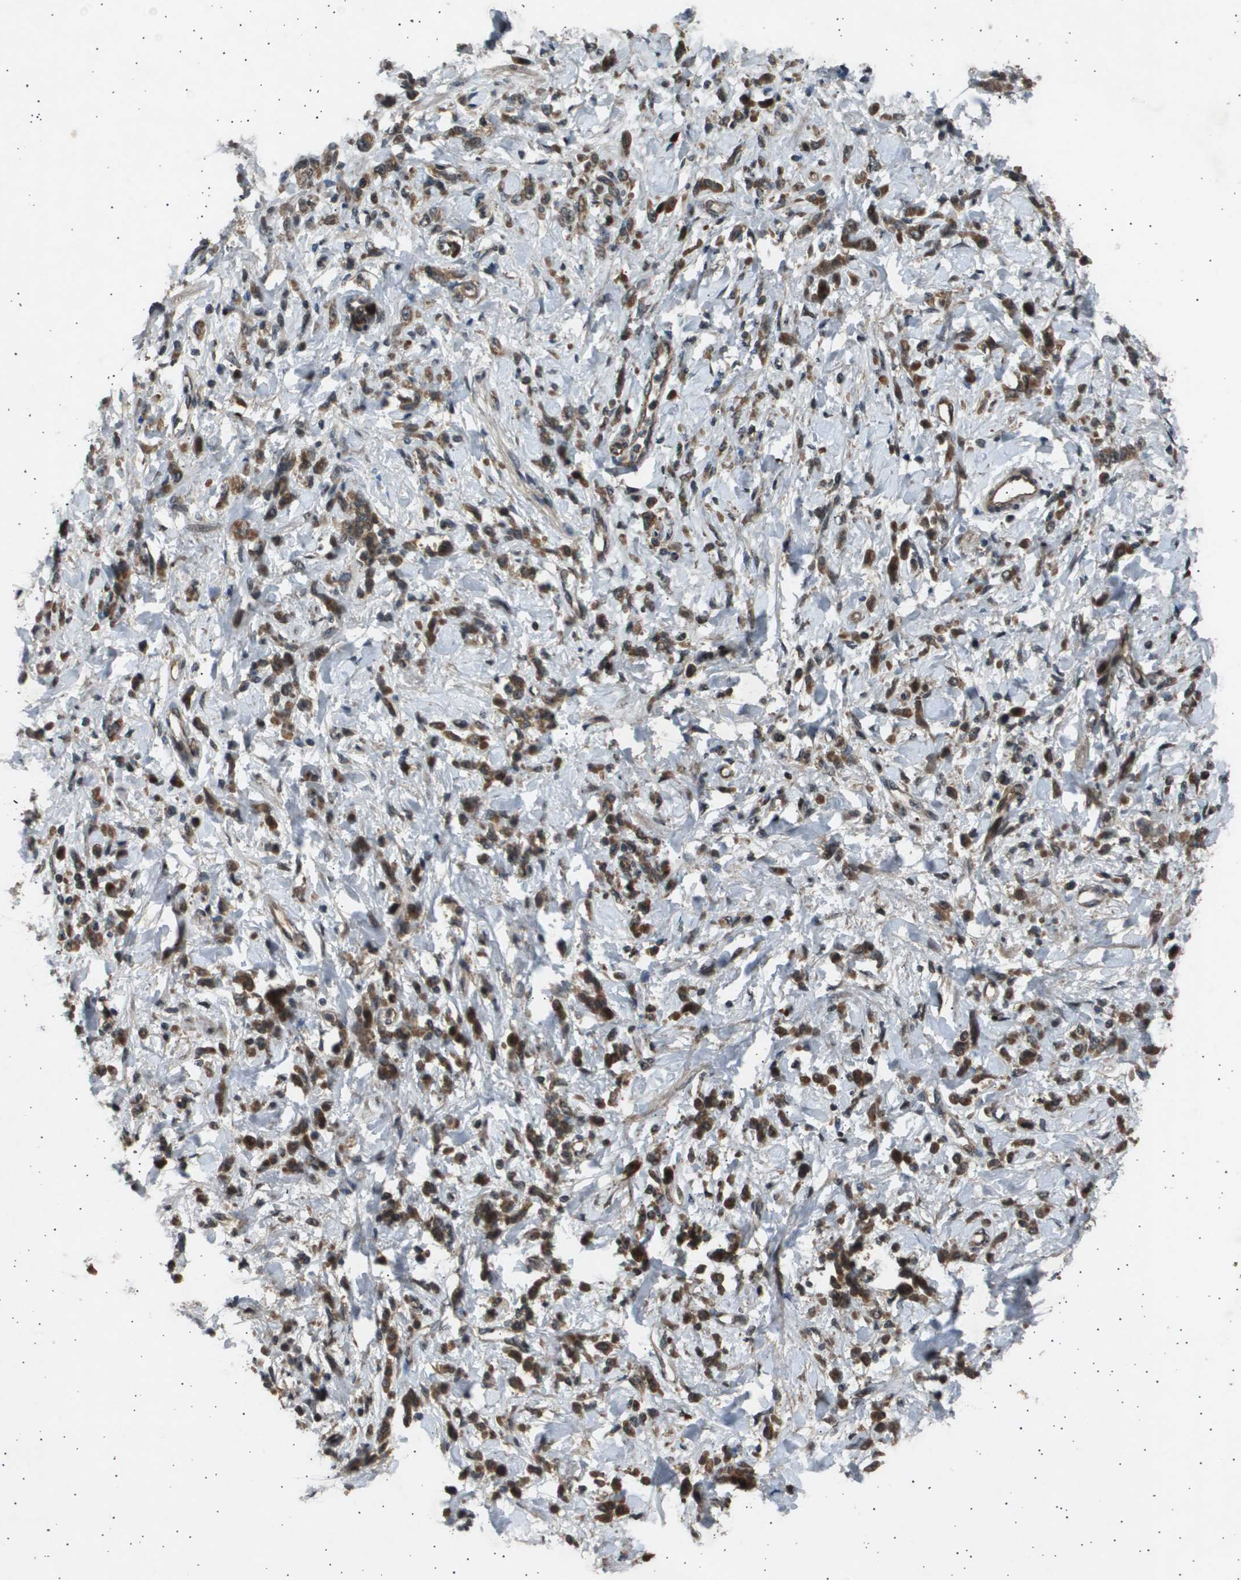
{"staining": {"intensity": "moderate", "quantity": ">75%", "location": "cytoplasmic/membranous,nuclear"}, "tissue": "stomach cancer", "cell_type": "Tumor cells", "image_type": "cancer", "snomed": [{"axis": "morphology", "description": "Normal tissue, NOS"}, {"axis": "morphology", "description": "Adenocarcinoma, NOS"}, {"axis": "topography", "description": "Stomach"}], "caption": "This micrograph shows immunohistochemistry staining of human stomach cancer, with medium moderate cytoplasmic/membranous and nuclear expression in about >75% of tumor cells.", "gene": "TNRC6A", "patient": {"sex": "male", "age": 82}}